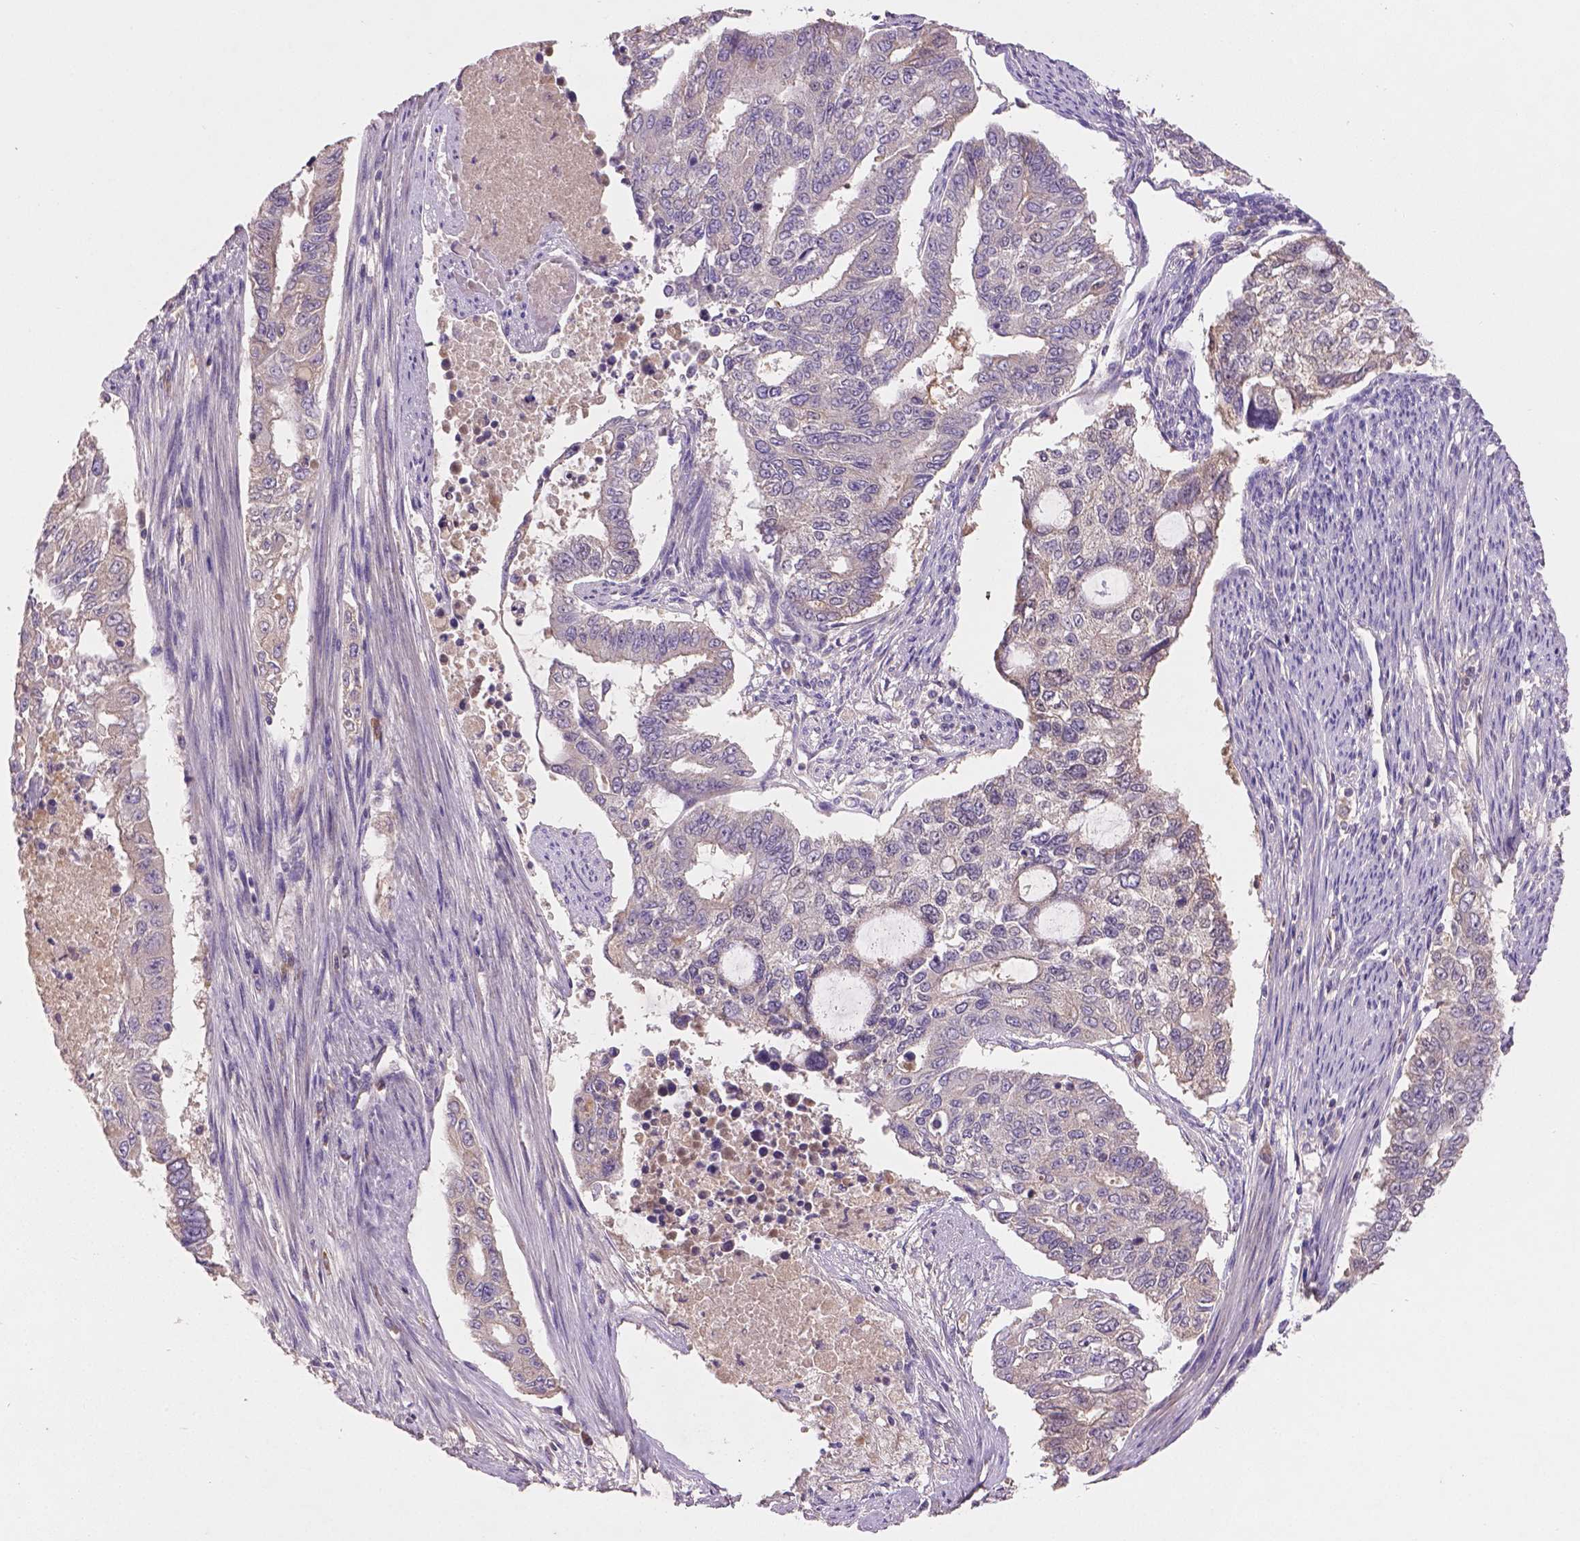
{"staining": {"intensity": "negative", "quantity": "none", "location": "none"}, "tissue": "endometrial cancer", "cell_type": "Tumor cells", "image_type": "cancer", "snomed": [{"axis": "morphology", "description": "Adenocarcinoma, NOS"}, {"axis": "topography", "description": "Uterus"}], "caption": "Immunohistochemistry micrograph of human adenocarcinoma (endometrial) stained for a protein (brown), which shows no positivity in tumor cells. (DAB (3,3'-diaminobenzidine) immunohistochemistry (IHC) visualized using brightfield microscopy, high magnification).", "gene": "SOX17", "patient": {"sex": "female", "age": 59}}